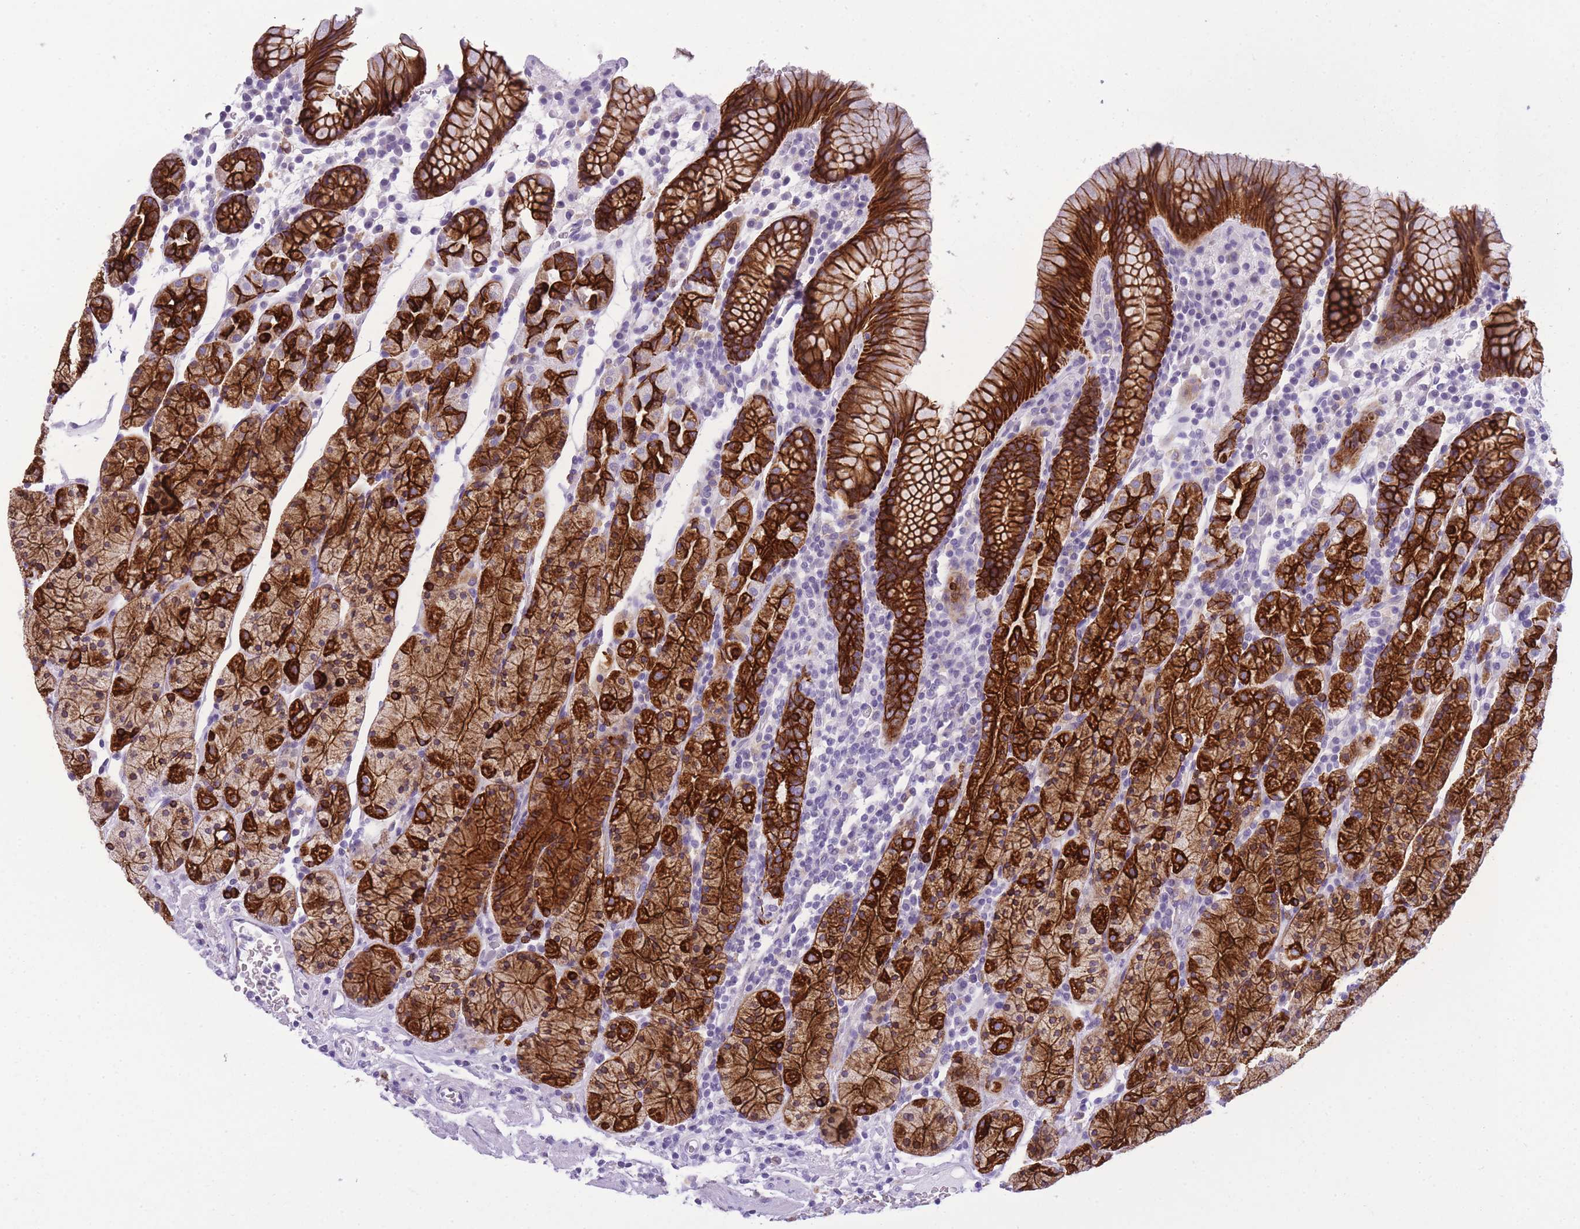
{"staining": {"intensity": "strong", "quantity": ">75%", "location": "cytoplasmic/membranous"}, "tissue": "stomach", "cell_type": "Glandular cells", "image_type": "normal", "snomed": [{"axis": "morphology", "description": "Normal tissue, NOS"}, {"axis": "topography", "description": "Stomach, upper"}, {"axis": "topography", "description": "Stomach"}], "caption": "Immunohistochemical staining of unremarkable stomach reveals high levels of strong cytoplasmic/membranous staining in about >75% of glandular cells.", "gene": "RADX", "patient": {"sex": "male", "age": 62}}